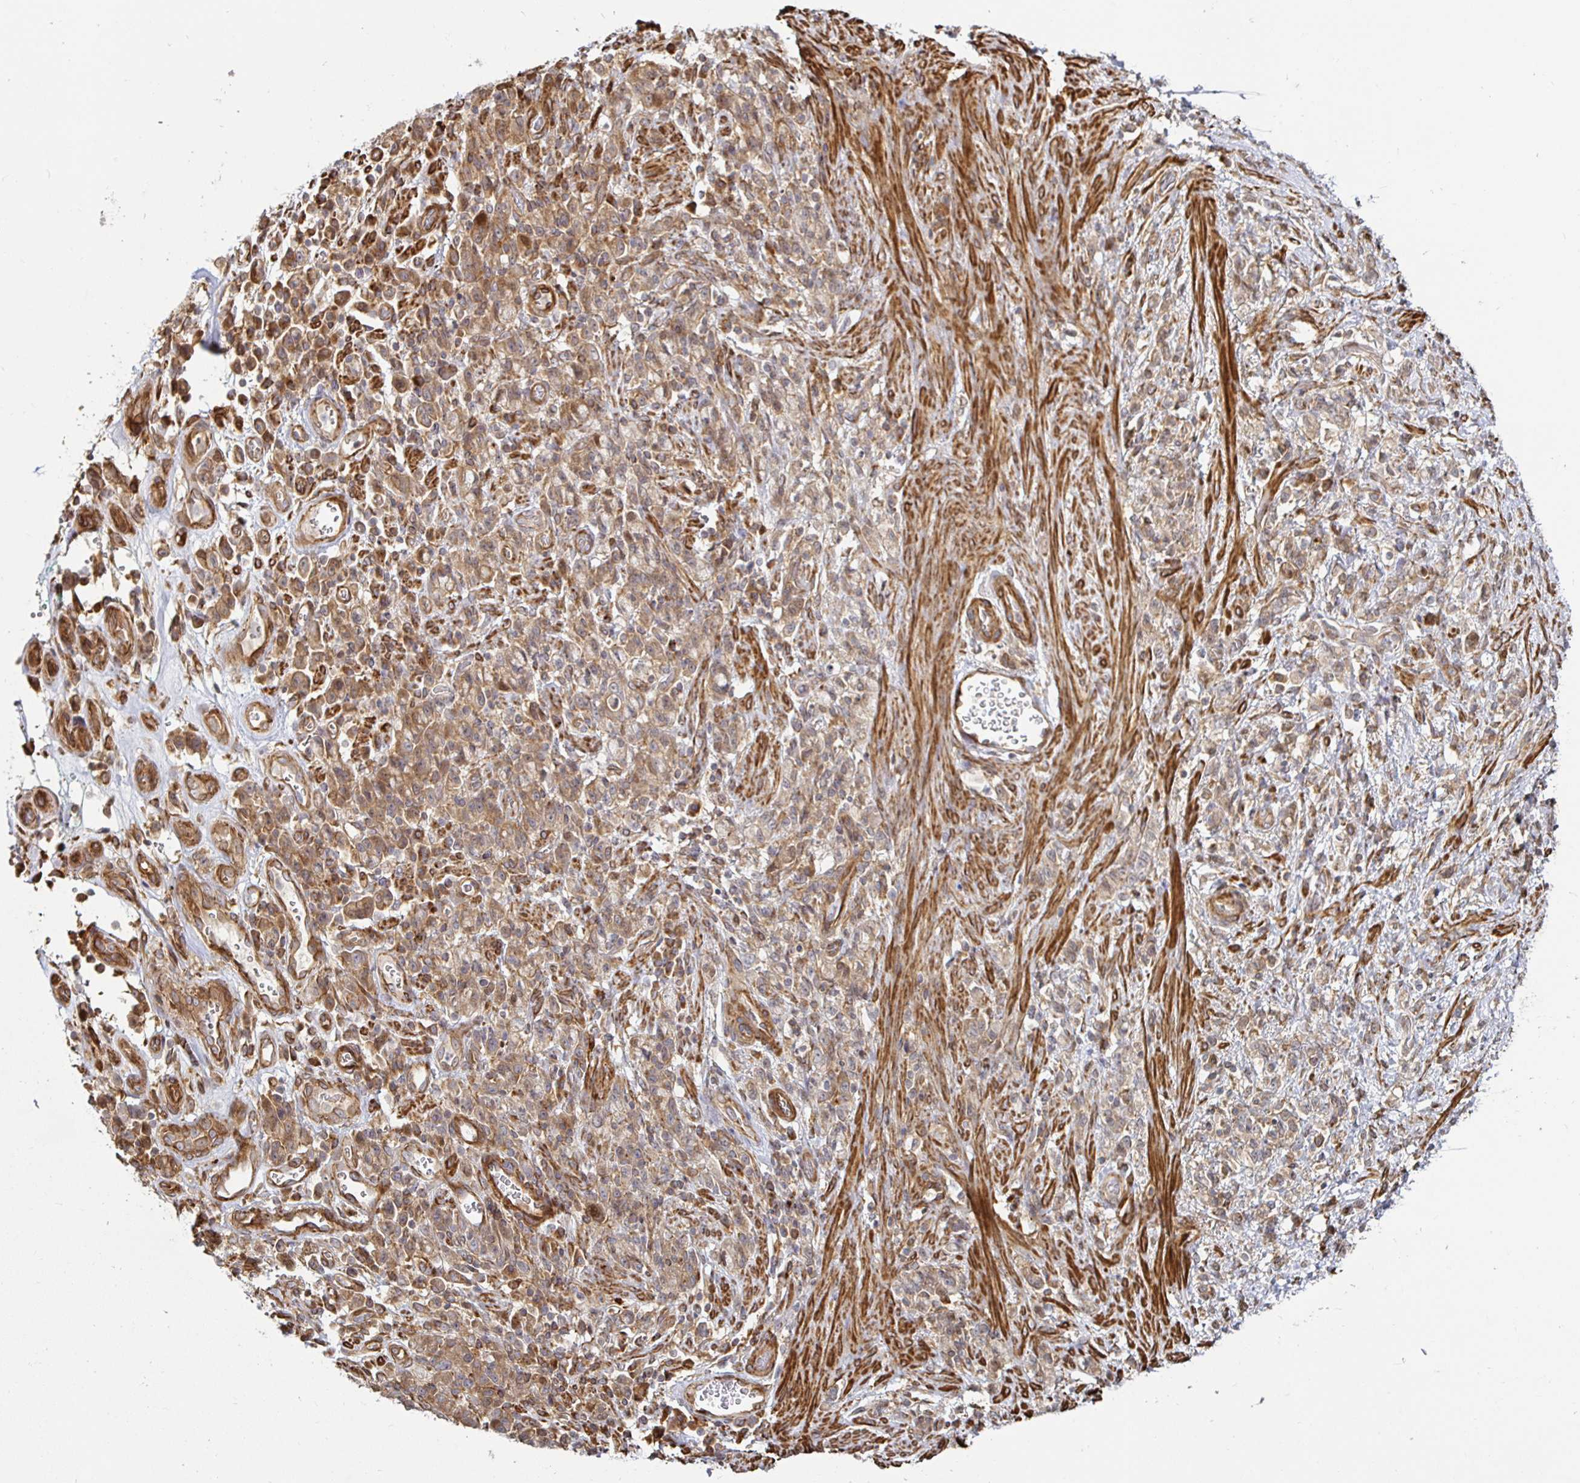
{"staining": {"intensity": "moderate", "quantity": ">75%", "location": "cytoplasmic/membranous"}, "tissue": "stomach cancer", "cell_type": "Tumor cells", "image_type": "cancer", "snomed": [{"axis": "morphology", "description": "Adenocarcinoma, NOS"}, {"axis": "topography", "description": "Stomach"}], "caption": "An immunohistochemistry (IHC) photomicrograph of neoplastic tissue is shown. Protein staining in brown shows moderate cytoplasmic/membranous positivity in stomach cancer within tumor cells.", "gene": "STRAP", "patient": {"sex": "male", "age": 77}}